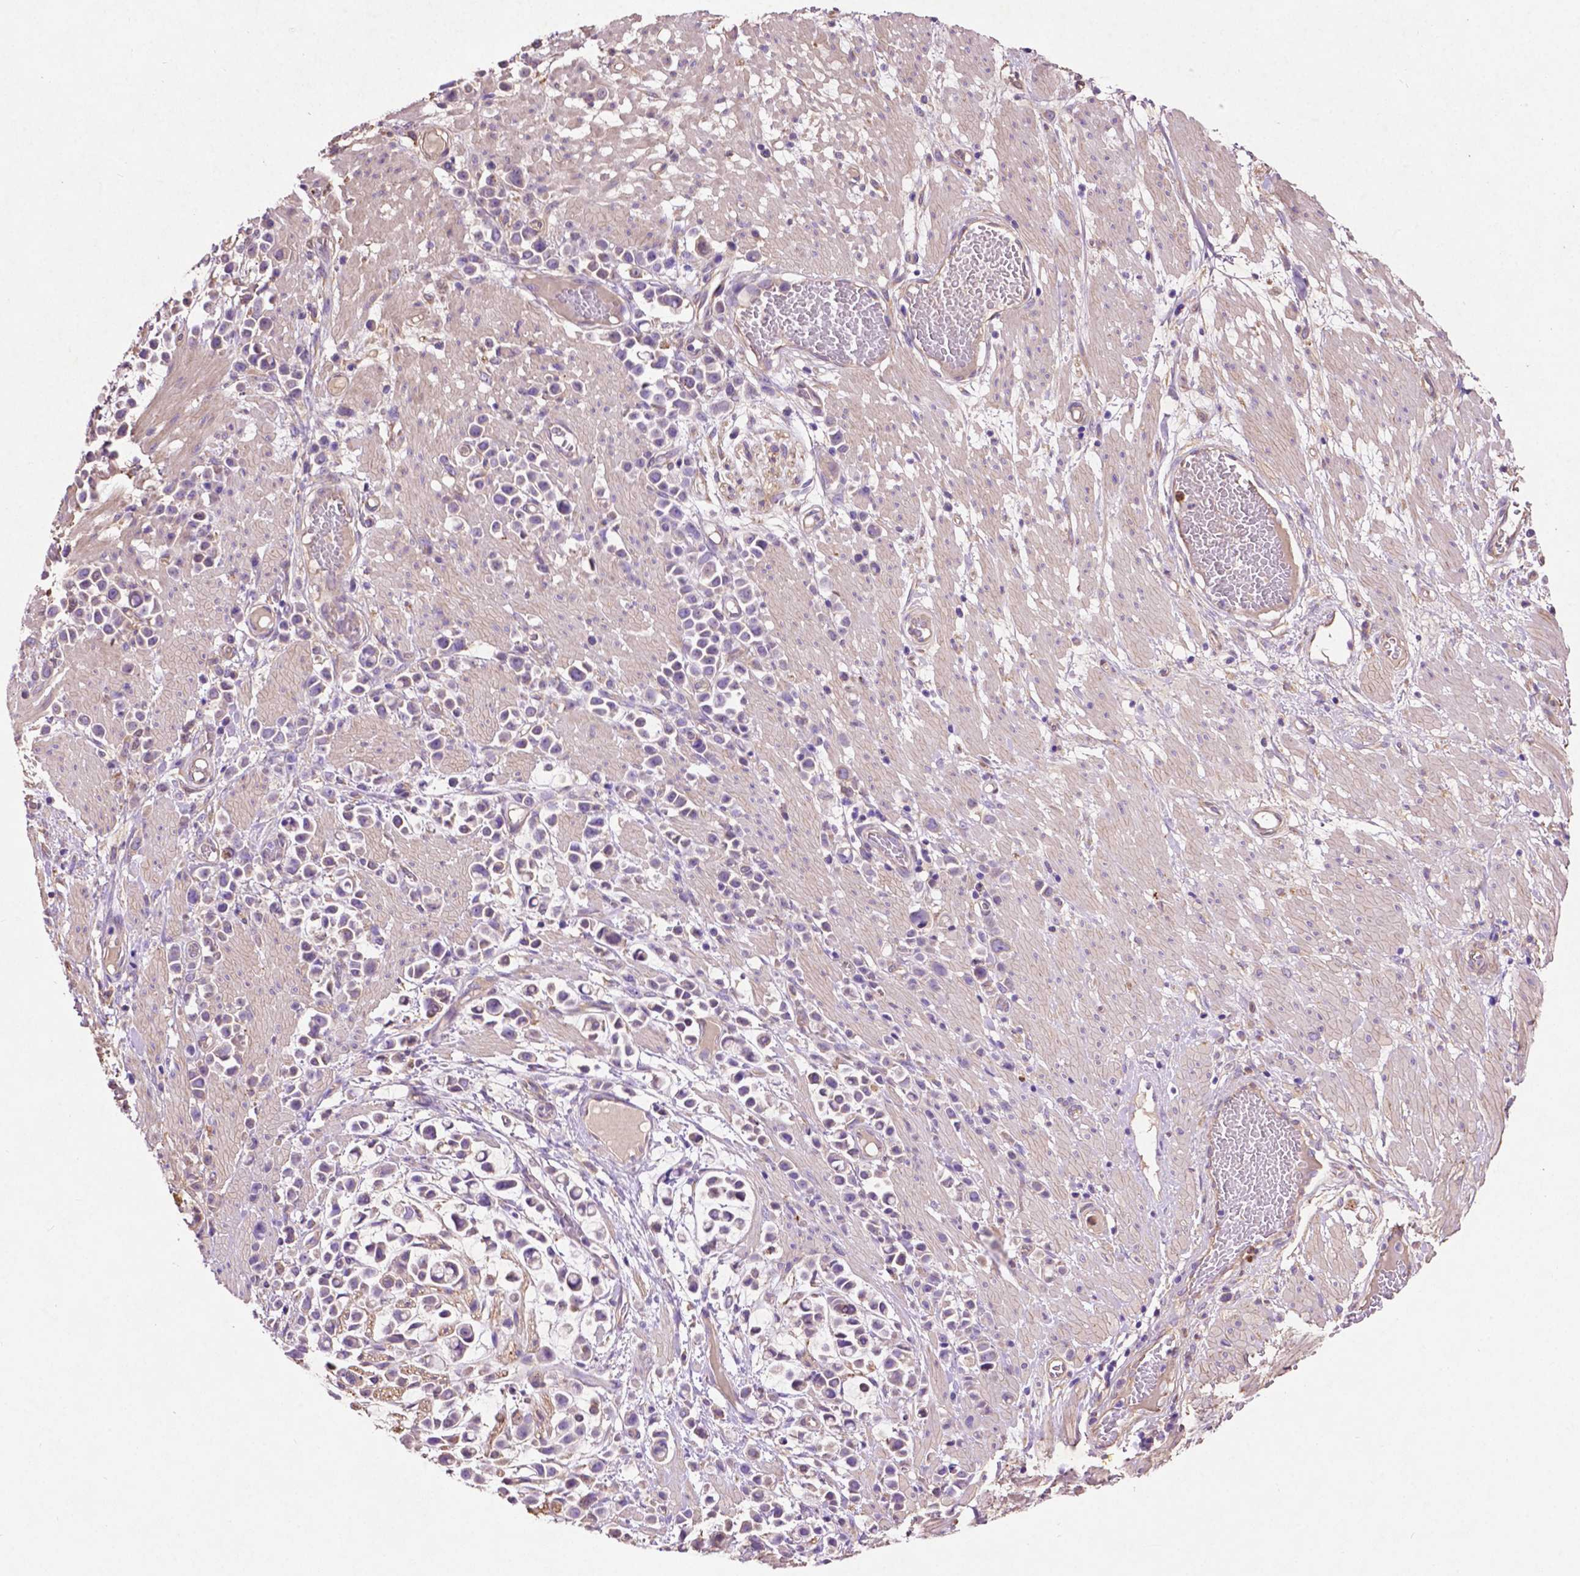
{"staining": {"intensity": "negative", "quantity": "none", "location": "none"}, "tissue": "stomach cancer", "cell_type": "Tumor cells", "image_type": "cancer", "snomed": [{"axis": "morphology", "description": "Adenocarcinoma, NOS"}, {"axis": "topography", "description": "Stomach"}], "caption": "Histopathology image shows no significant protein positivity in tumor cells of stomach adenocarcinoma.", "gene": "GDPD5", "patient": {"sex": "male", "age": 82}}